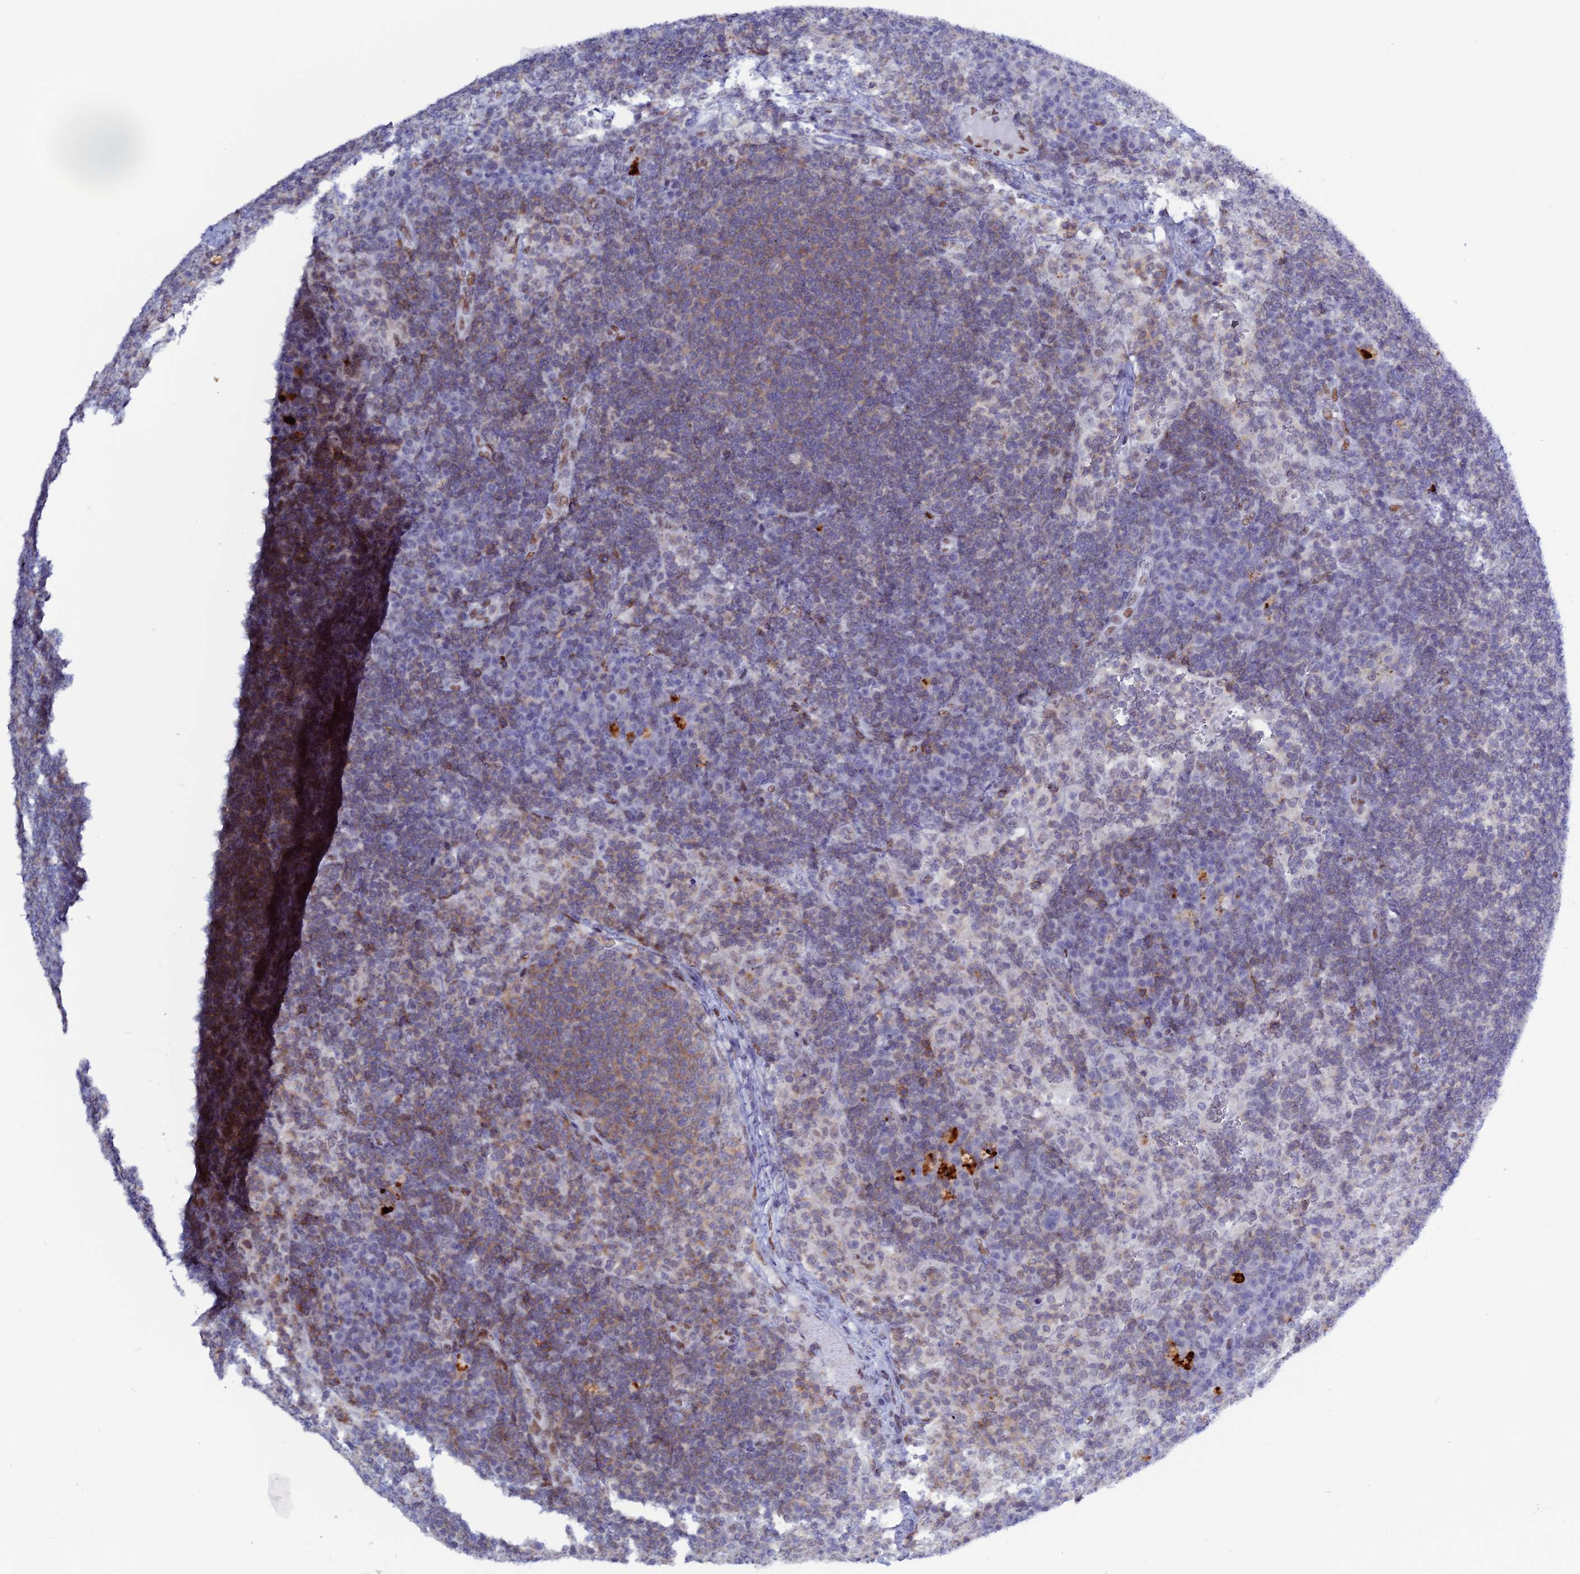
{"staining": {"intensity": "strong", "quantity": "25%-75%", "location": "cytoplasmic/membranous"}, "tissue": "lymph node", "cell_type": "Non-germinal center cells", "image_type": "normal", "snomed": [{"axis": "morphology", "description": "Normal tissue, NOS"}, {"axis": "topography", "description": "Lymph node"}], "caption": "Immunohistochemical staining of unremarkable lymph node displays strong cytoplasmic/membranous protein expression in about 25%-75% of non-germinal center cells.", "gene": "NOL4L", "patient": {"sex": "female", "age": 70}}